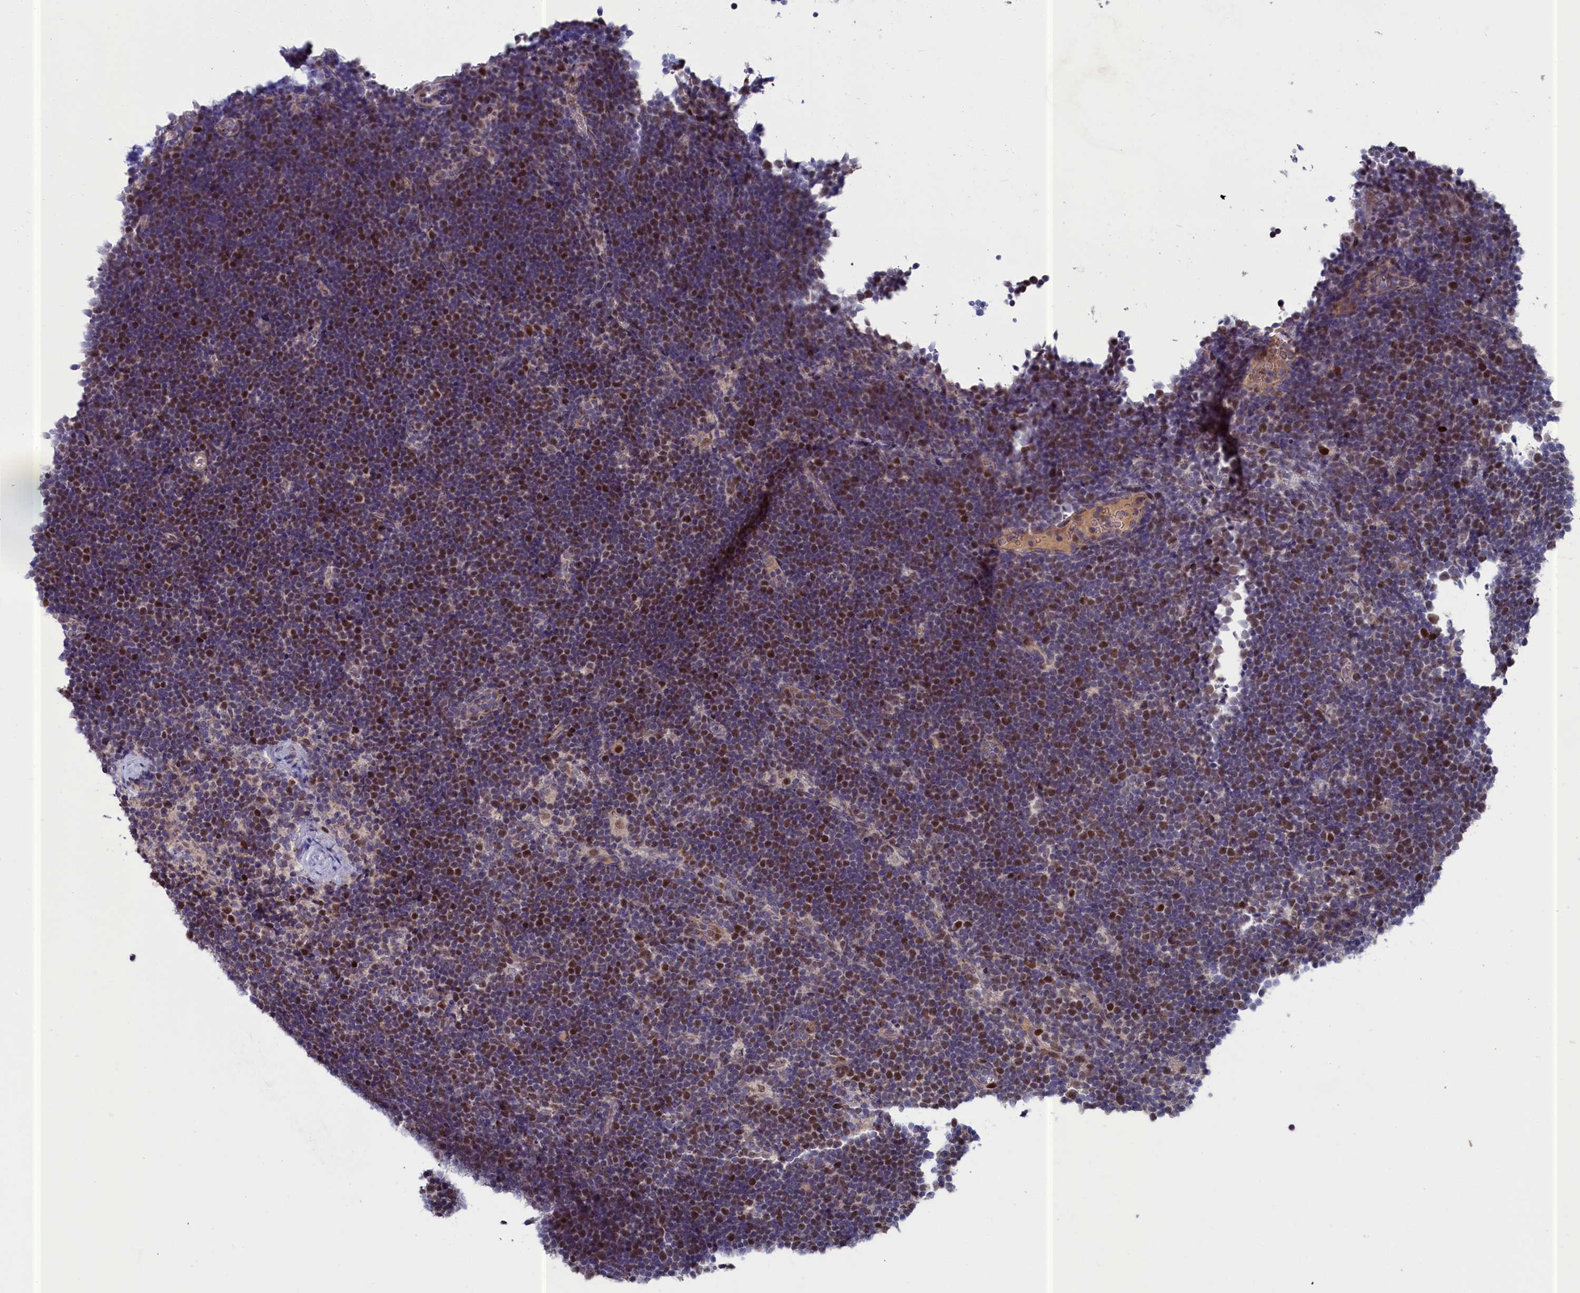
{"staining": {"intensity": "moderate", "quantity": "25%-75%", "location": "nuclear"}, "tissue": "lymphoma", "cell_type": "Tumor cells", "image_type": "cancer", "snomed": [{"axis": "morphology", "description": "Malignant lymphoma, non-Hodgkin's type, High grade"}, {"axis": "topography", "description": "Lymph node"}], "caption": "Immunohistochemistry (IHC) of human malignant lymphoma, non-Hodgkin's type (high-grade) demonstrates medium levels of moderate nuclear expression in about 25%-75% of tumor cells.", "gene": "LIG1", "patient": {"sex": "male", "age": 13}}